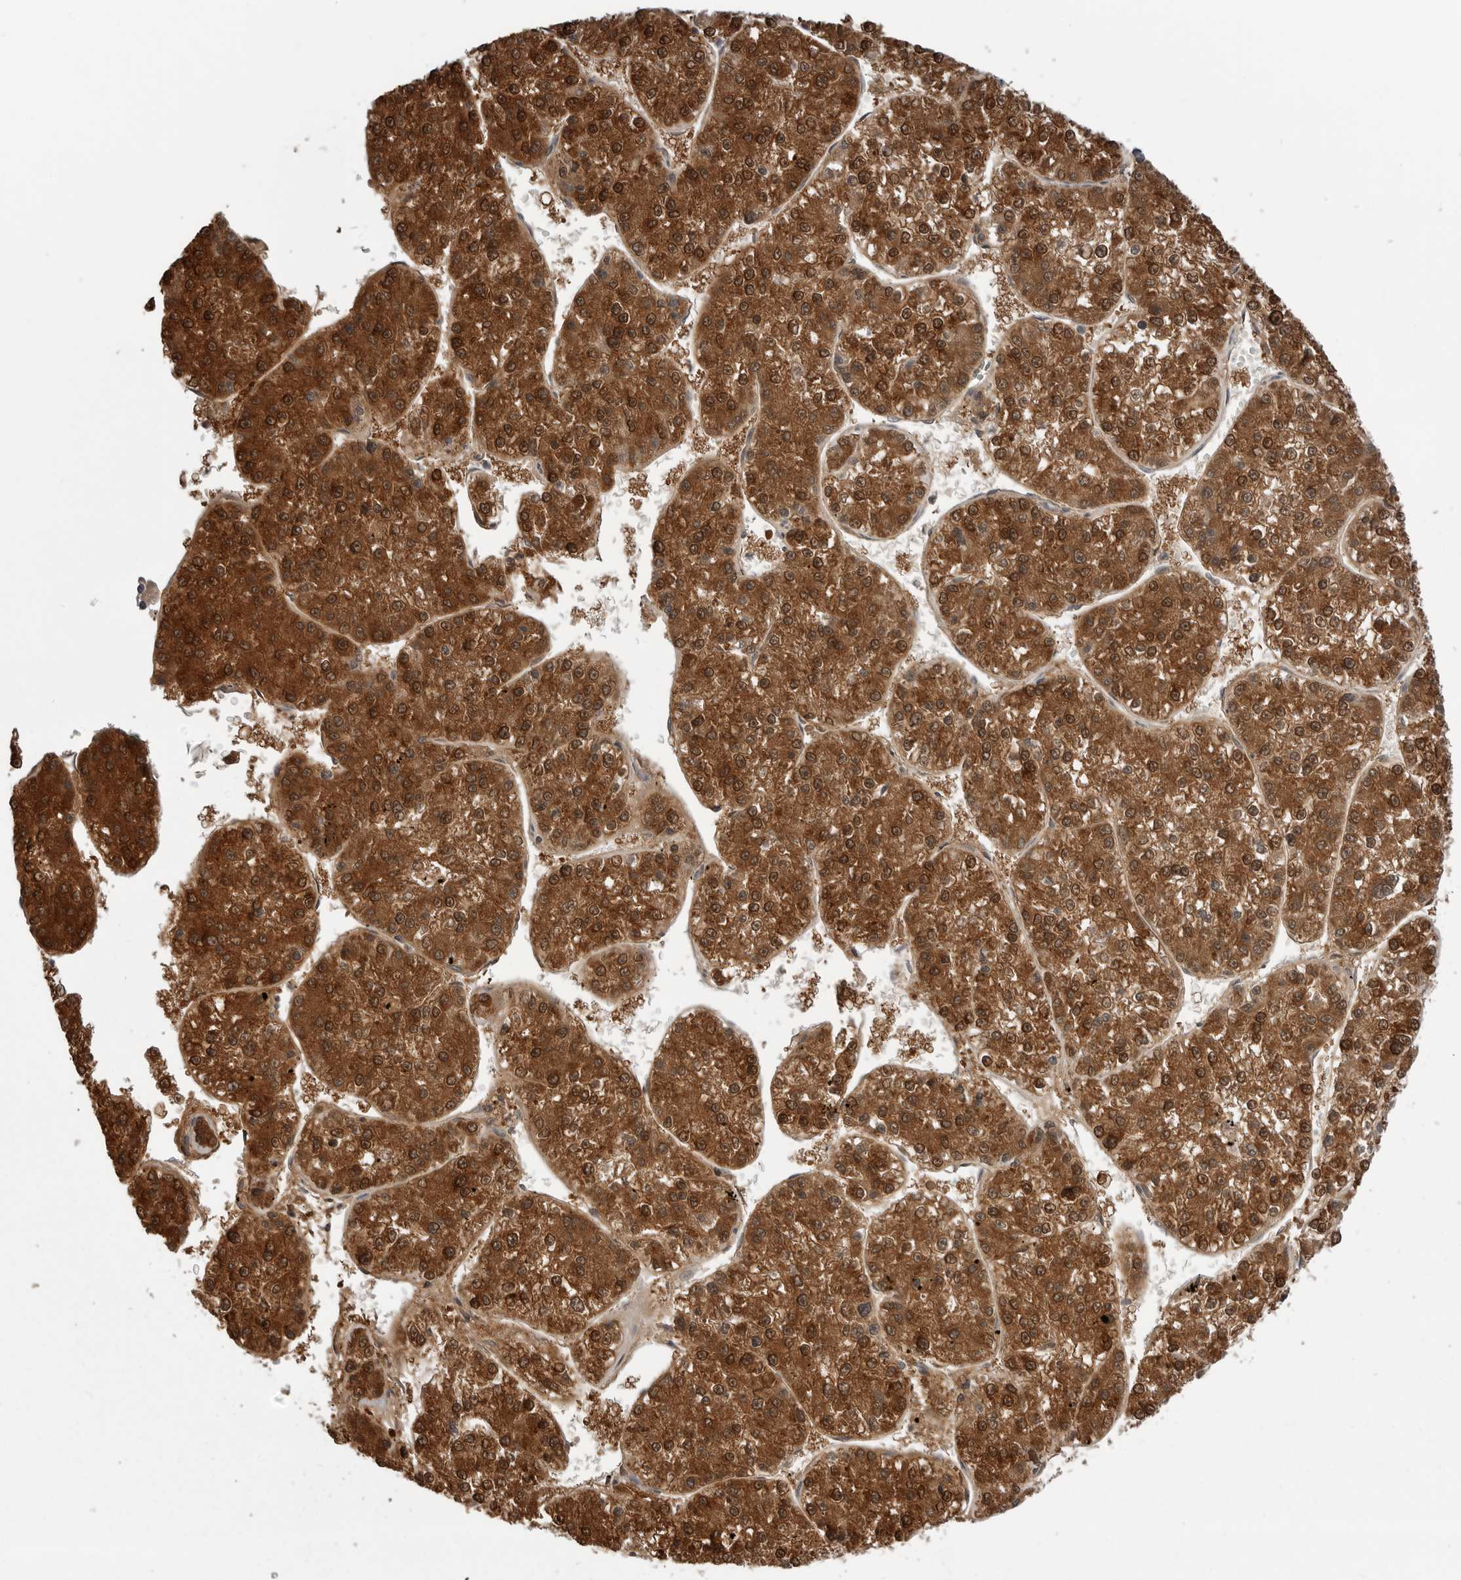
{"staining": {"intensity": "strong", "quantity": ">75%", "location": "cytoplasmic/membranous,nuclear"}, "tissue": "liver cancer", "cell_type": "Tumor cells", "image_type": "cancer", "snomed": [{"axis": "morphology", "description": "Carcinoma, Hepatocellular, NOS"}, {"axis": "topography", "description": "Liver"}], "caption": "Immunohistochemistry (IHC) staining of hepatocellular carcinoma (liver), which reveals high levels of strong cytoplasmic/membranous and nuclear positivity in approximately >75% of tumor cells indicating strong cytoplasmic/membranous and nuclear protein expression. The staining was performed using DAB (3,3'-diaminobenzidine) (brown) for protein detection and nuclei were counterstained in hematoxylin (blue).", "gene": "PNPO", "patient": {"sex": "female", "age": 73}}